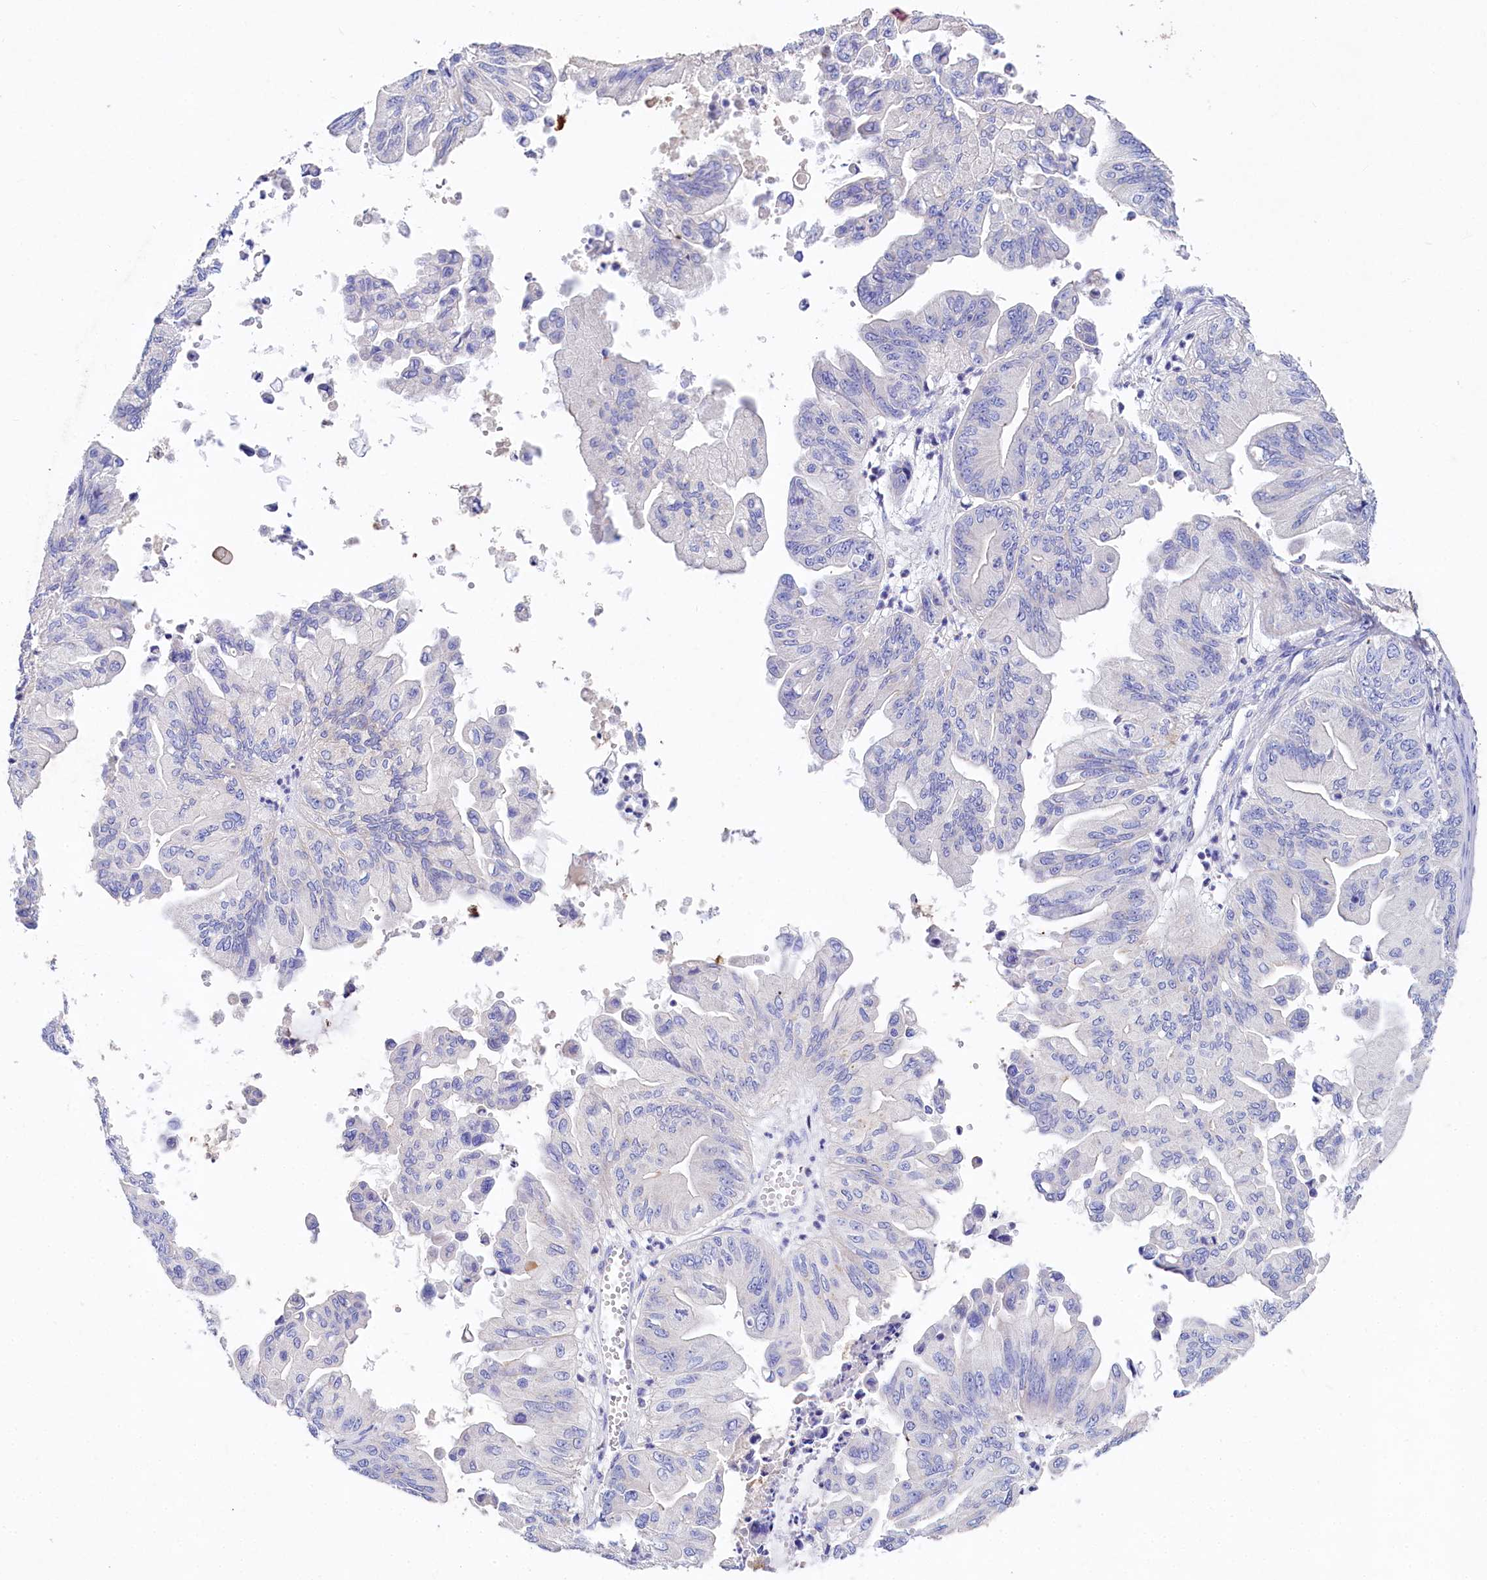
{"staining": {"intensity": "negative", "quantity": "none", "location": "none"}, "tissue": "ovarian cancer", "cell_type": "Tumor cells", "image_type": "cancer", "snomed": [{"axis": "morphology", "description": "Cystadenocarcinoma, mucinous, NOS"}, {"axis": "topography", "description": "Ovary"}], "caption": "Human ovarian cancer stained for a protein using immunohistochemistry displays no positivity in tumor cells.", "gene": "VPS26B", "patient": {"sex": "female", "age": 71}}